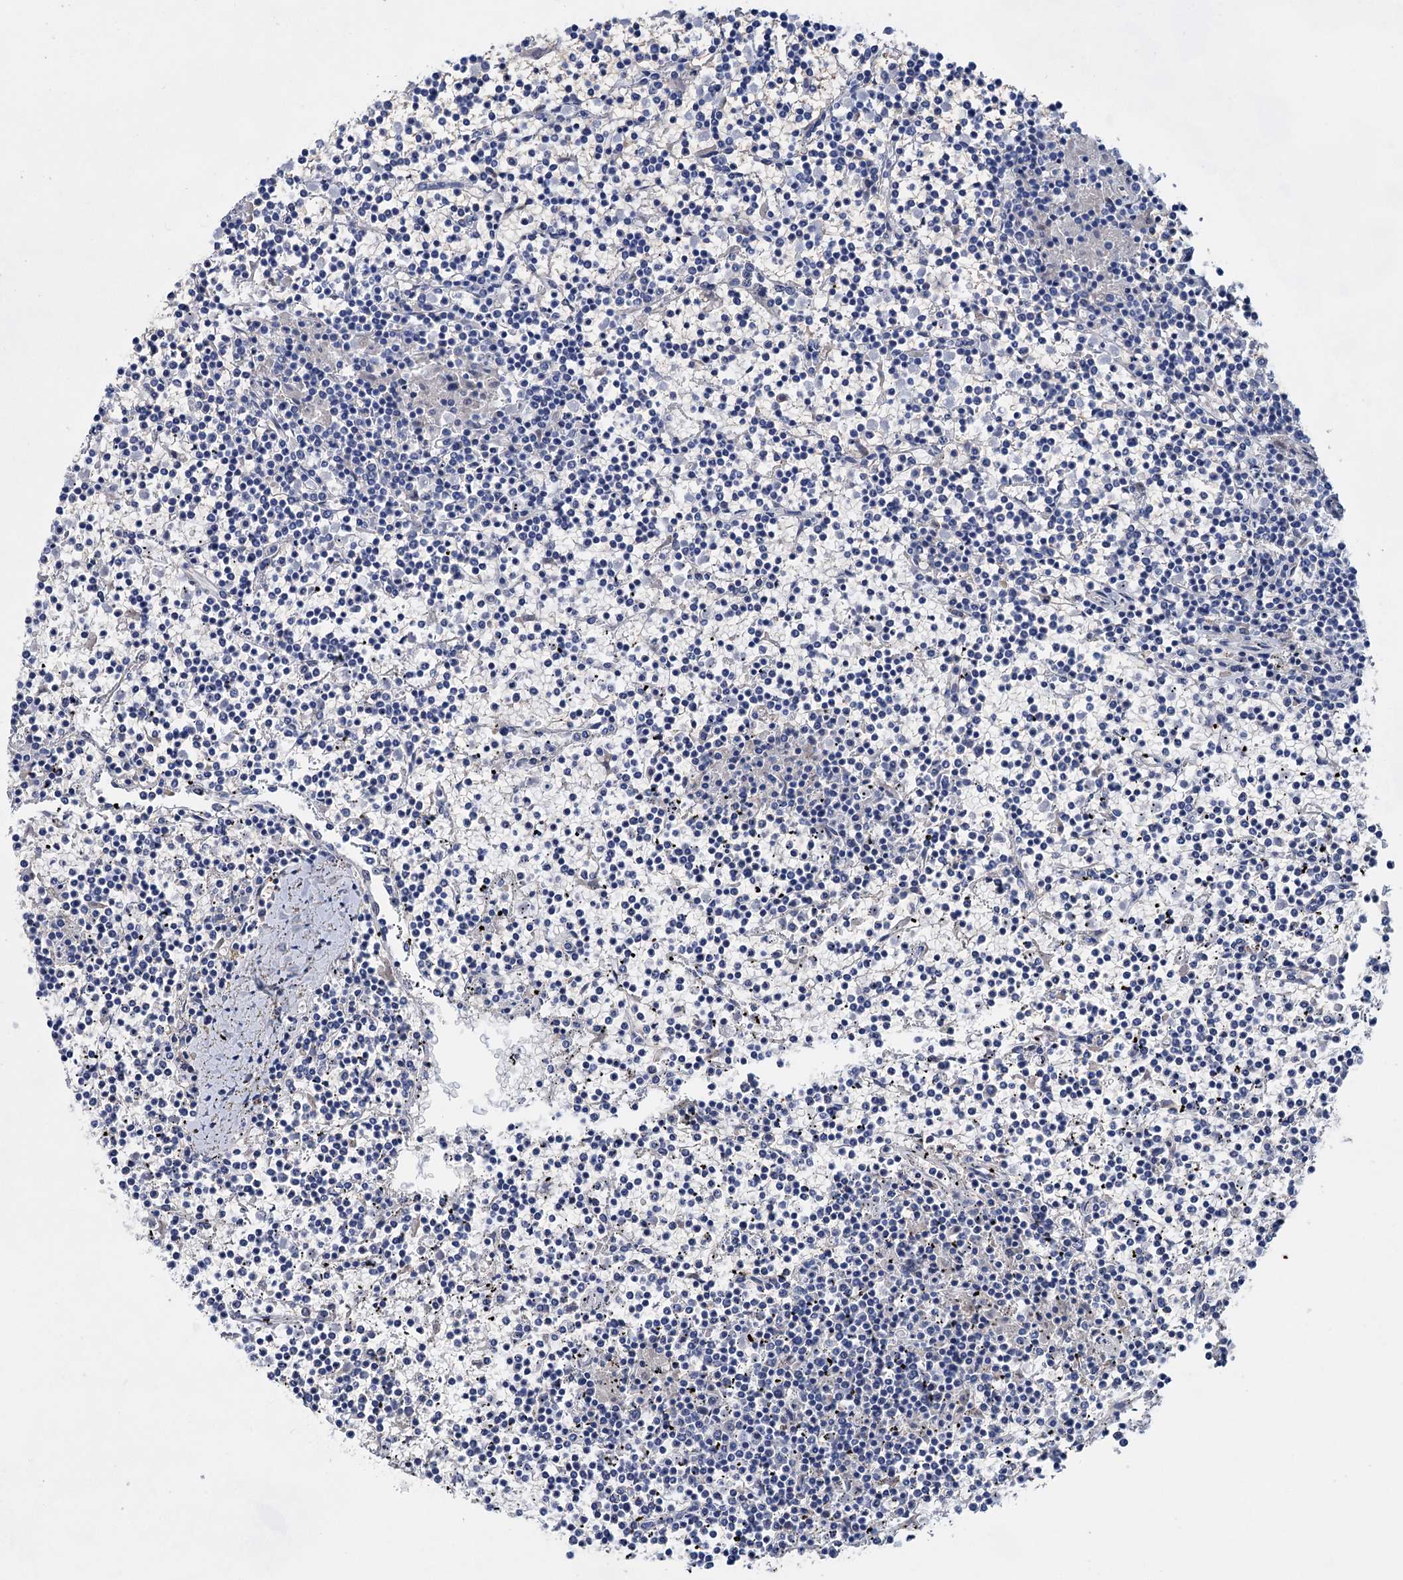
{"staining": {"intensity": "negative", "quantity": "none", "location": "none"}, "tissue": "lymphoma", "cell_type": "Tumor cells", "image_type": "cancer", "snomed": [{"axis": "morphology", "description": "Malignant lymphoma, non-Hodgkin's type, Low grade"}, {"axis": "topography", "description": "Spleen"}], "caption": "This histopathology image is of lymphoma stained with IHC to label a protein in brown with the nuclei are counter-stained blue. There is no positivity in tumor cells.", "gene": "GPR155", "patient": {"sex": "female", "age": 19}}